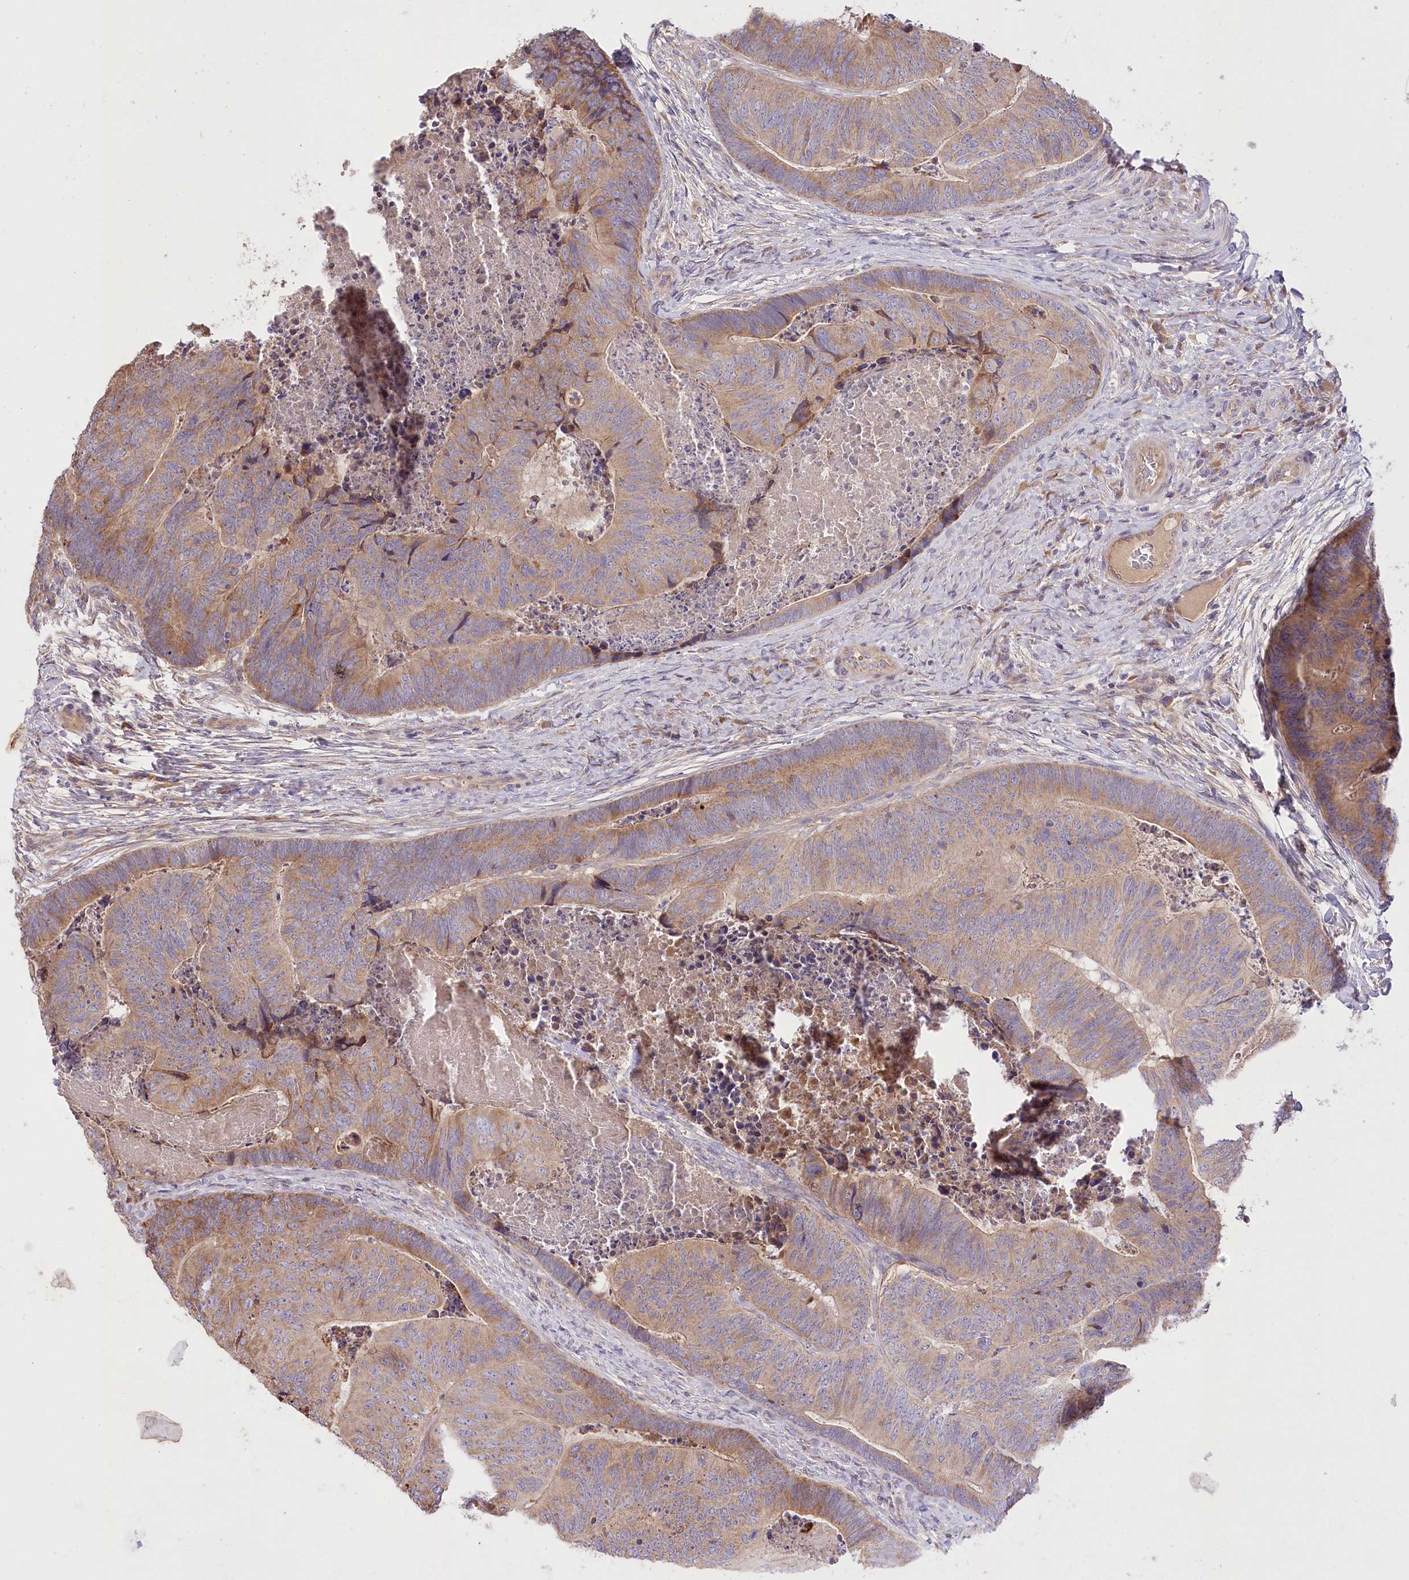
{"staining": {"intensity": "moderate", "quantity": ">75%", "location": "cytoplasmic/membranous"}, "tissue": "colorectal cancer", "cell_type": "Tumor cells", "image_type": "cancer", "snomed": [{"axis": "morphology", "description": "Adenocarcinoma, NOS"}, {"axis": "topography", "description": "Colon"}], "caption": "Immunohistochemistry (IHC) (DAB) staining of human colorectal adenocarcinoma demonstrates moderate cytoplasmic/membranous protein expression in about >75% of tumor cells.", "gene": "PBLD", "patient": {"sex": "female", "age": 67}}